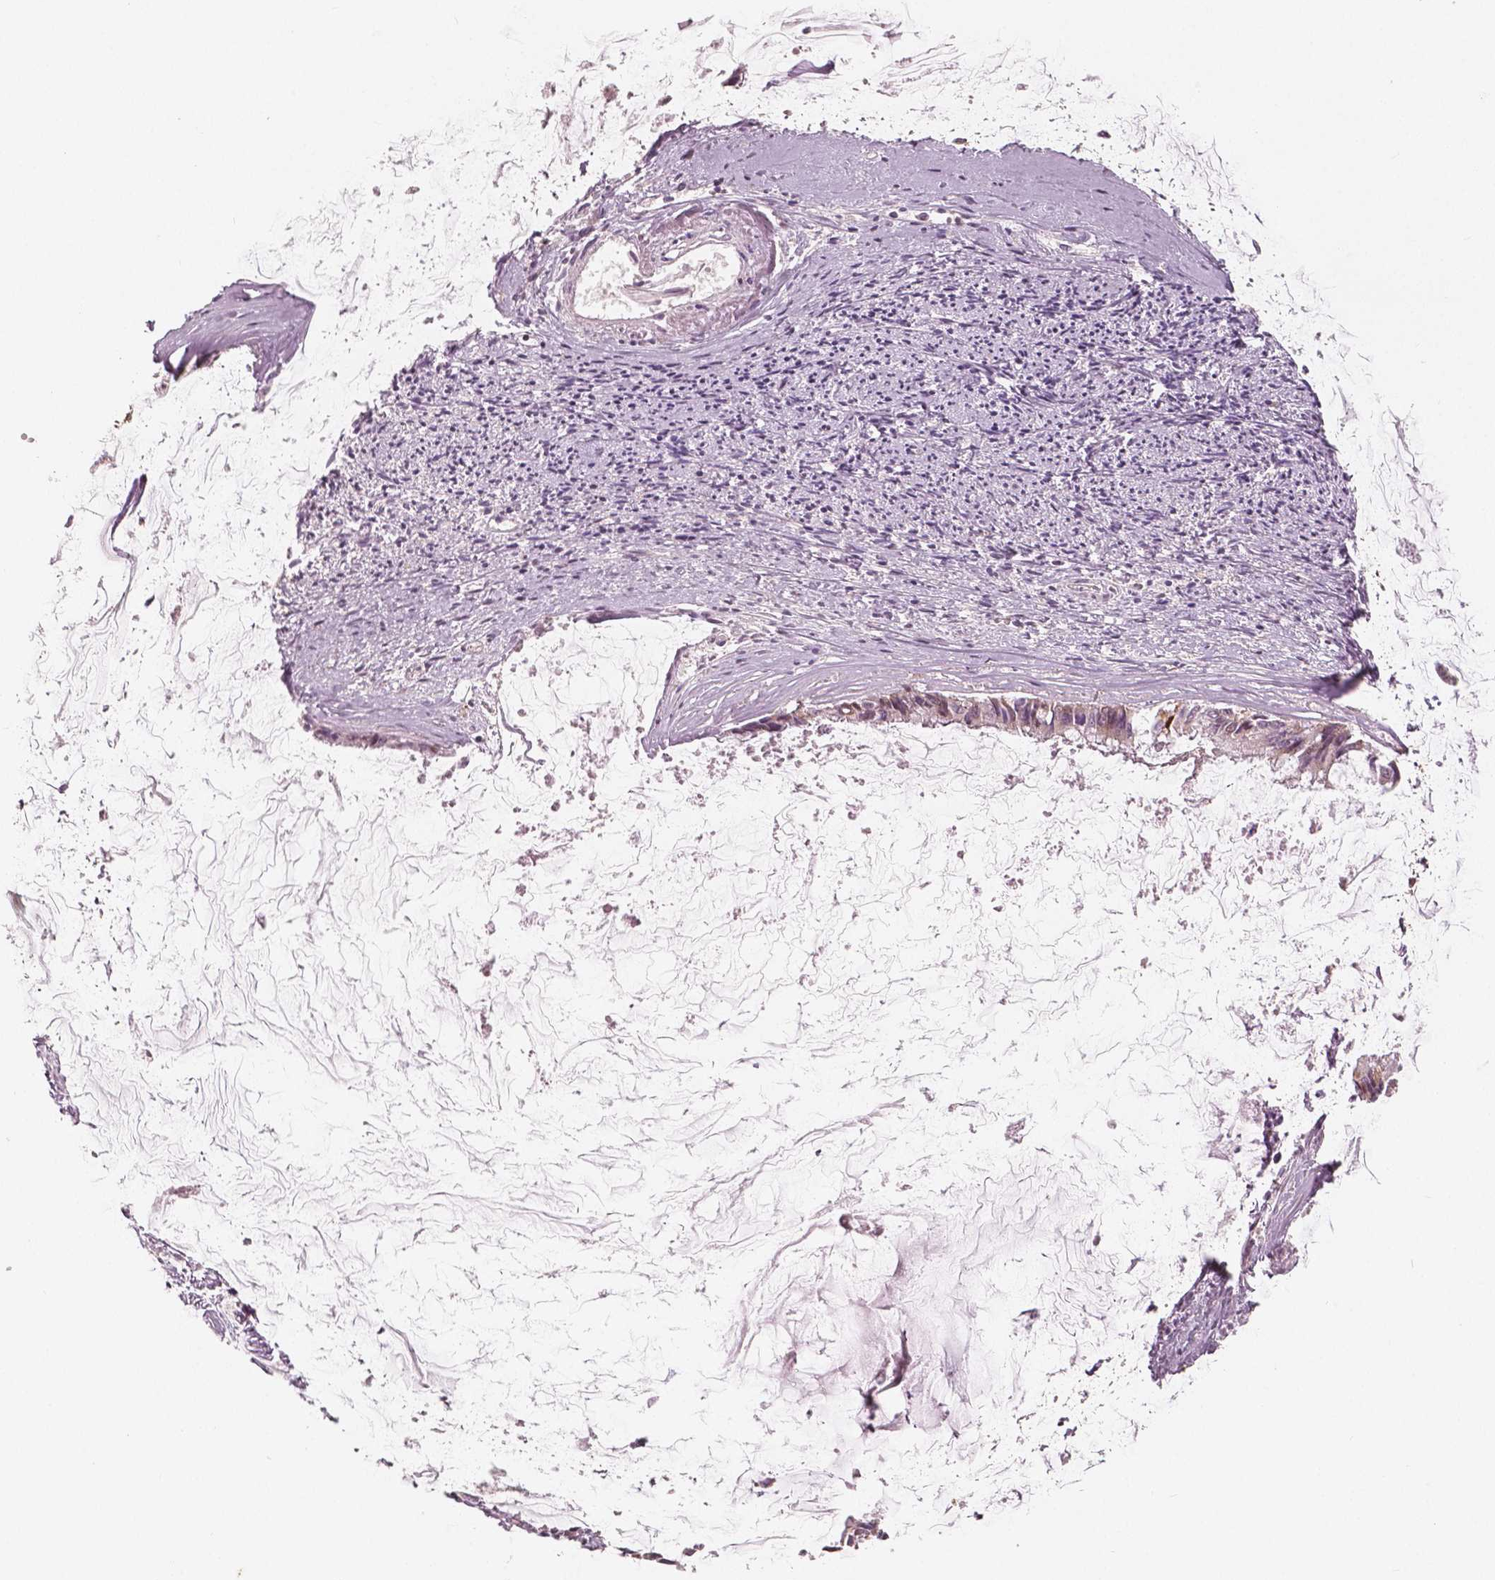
{"staining": {"intensity": "negative", "quantity": "none", "location": "none"}, "tissue": "ovarian cancer", "cell_type": "Tumor cells", "image_type": "cancer", "snomed": [{"axis": "morphology", "description": "Cystadenocarcinoma, mucinous, NOS"}, {"axis": "topography", "description": "Ovary"}], "caption": "Protein analysis of mucinous cystadenocarcinoma (ovarian) demonstrates no significant positivity in tumor cells.", "gene": "SQSTM1", "patient": {"sex": "female", "age": 90}}